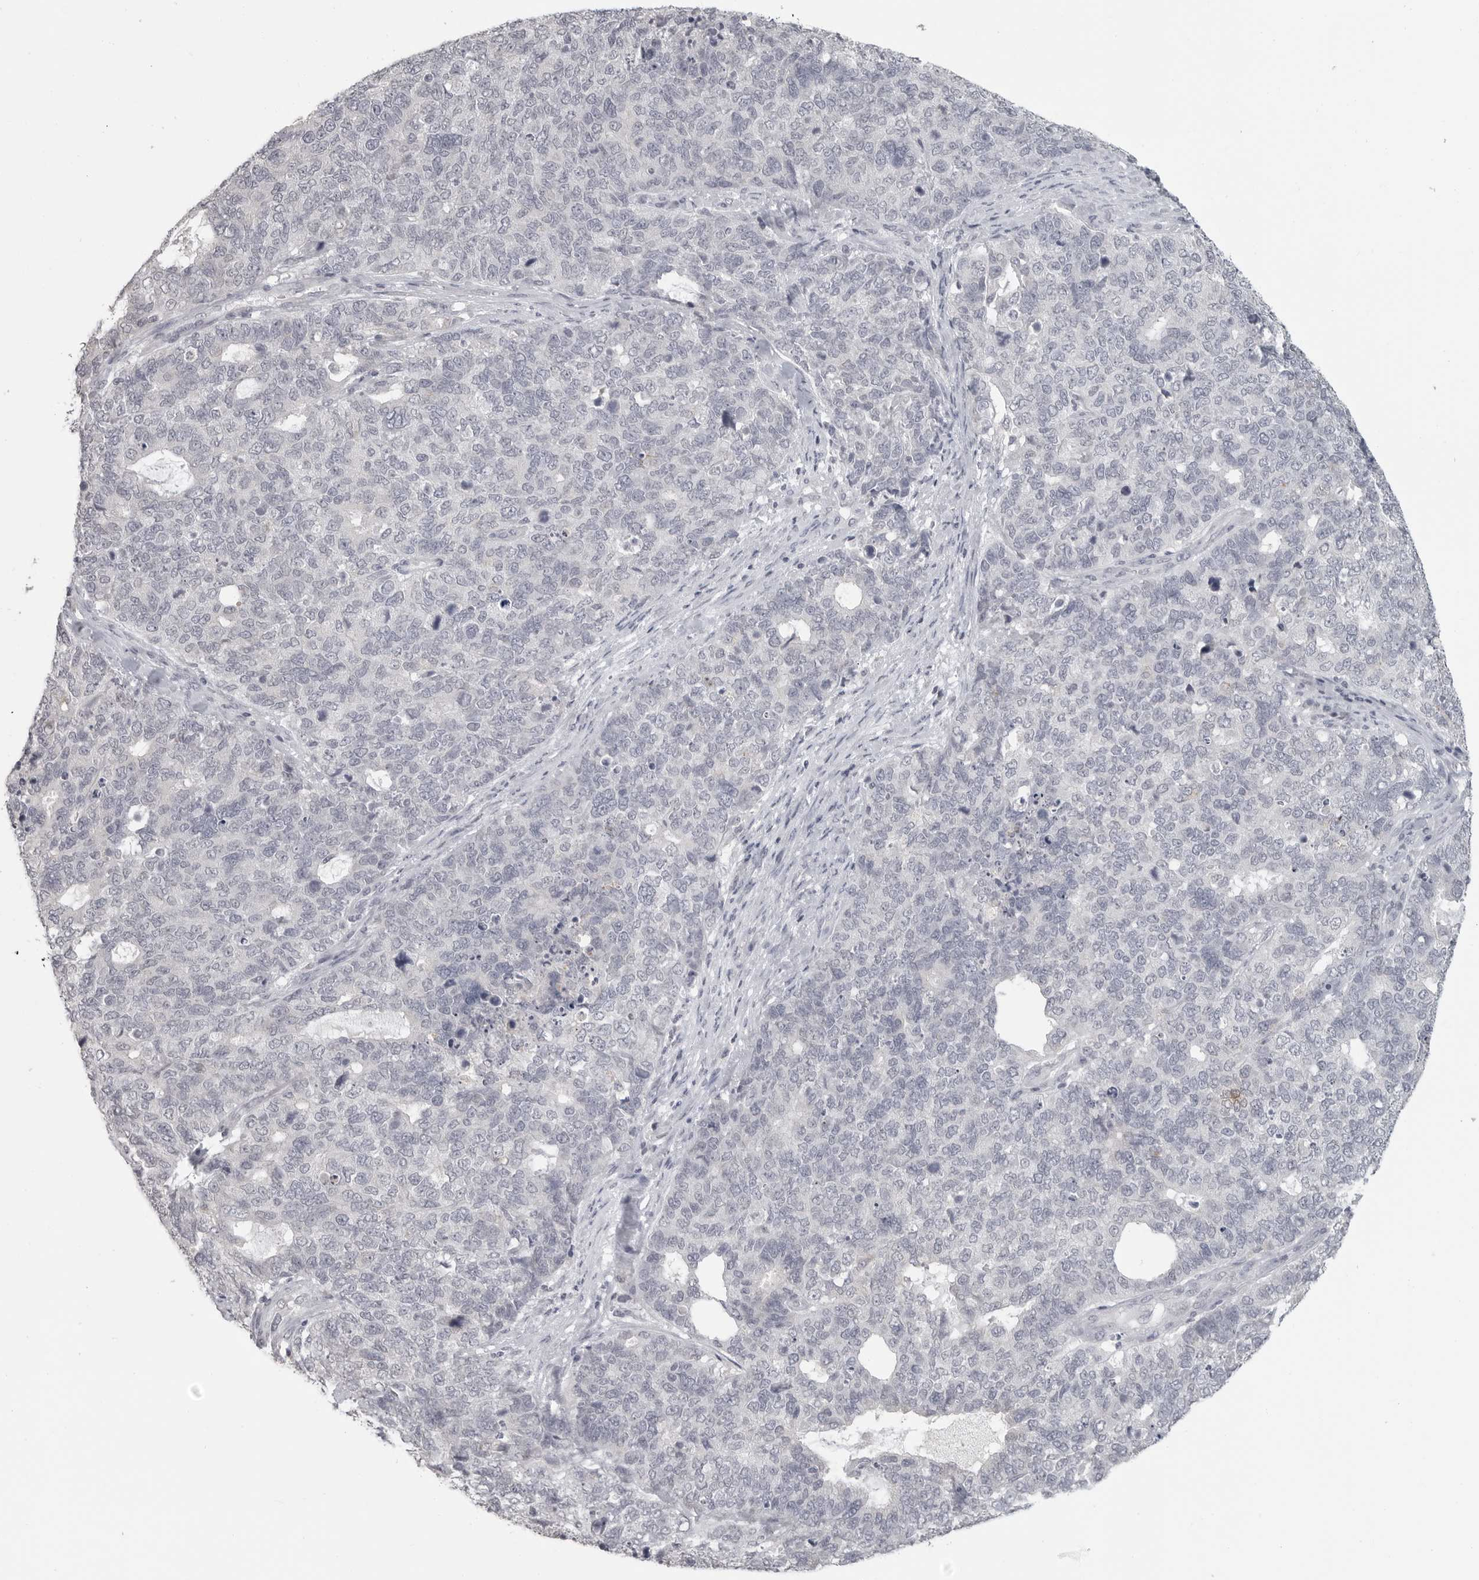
{"staining": {"intensity": "negative", "quantity": "none", "location": "none"}, "tissue": "cervical cancer", "cell_type": "Tumor cells", "image_type": "cancer", "snomed": [{"axis": "morphology", "description": "Squamous cell carcinoma, NOS"}, {"axis": "topography", "description": "Cervix"}], "caption": "There is no significant positivity in tumor cells of squamous cell carcinoma (cervical). (DAB (3,3'-diaminobenzidine) IHC, high magnification).", "gene": "PRSS1", "patient": {"sex": "female", "age": 63}}